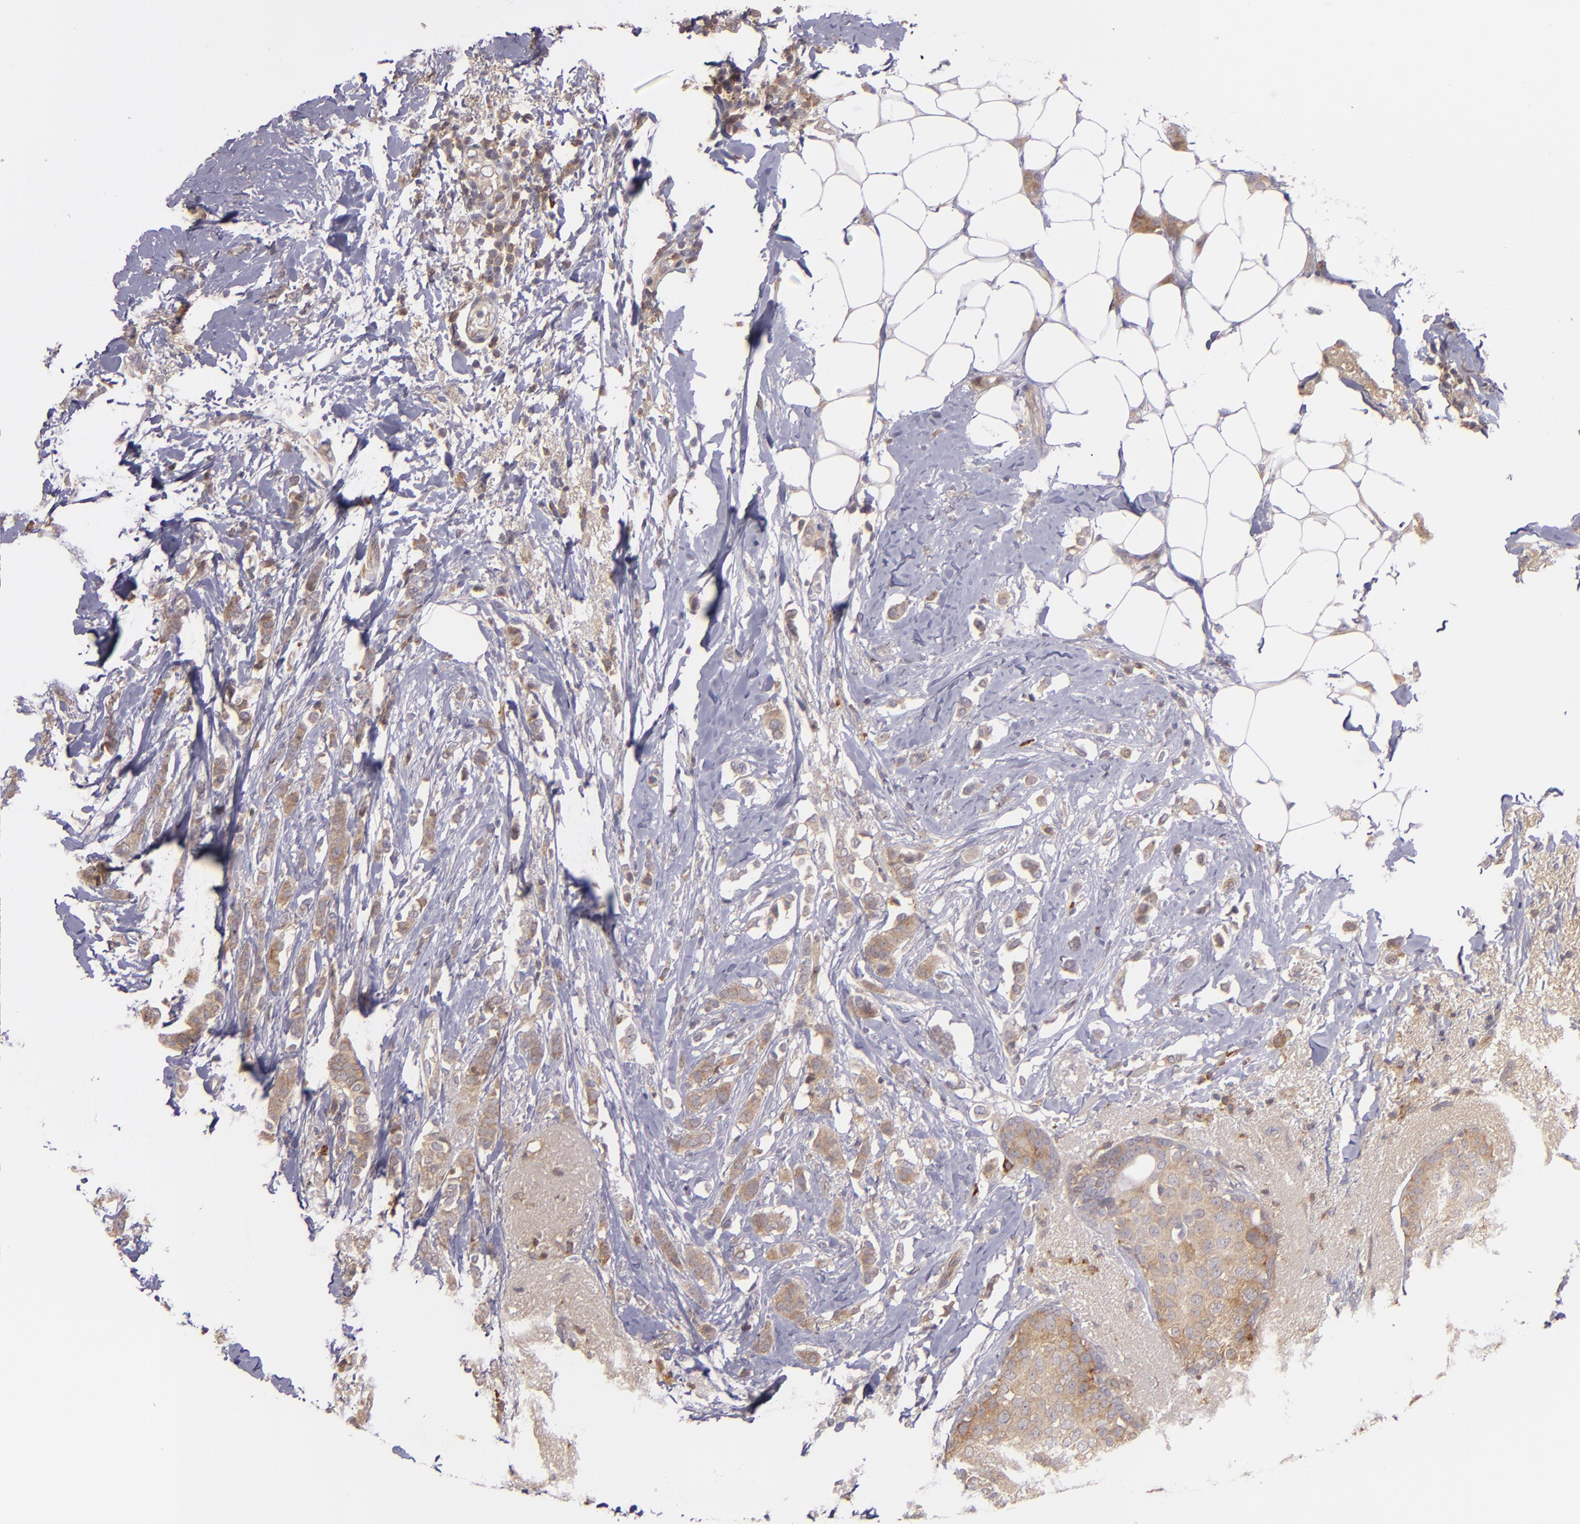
{"staining": {"intensity": "moderate", "quantity": ">75%", "location": "cytoplasmic/membranous"}, "tissue": "breast cancer", "cell_type": "Tumor cells", "image_type": "cancer", "snomed": [{"axis": "morphology", "description": "Lobular carcinoma"}, {"axis": "topography", "description": "Breast"}], "caption": "High-power microscopy captured an IHC image of lobular carcinoma (breast), revealing moderate cytoplasmic/membranous positivity in approximately >75% of tumor cells.", "gene": "ECE1", "patient": {"sex": "female", "age": 55}}